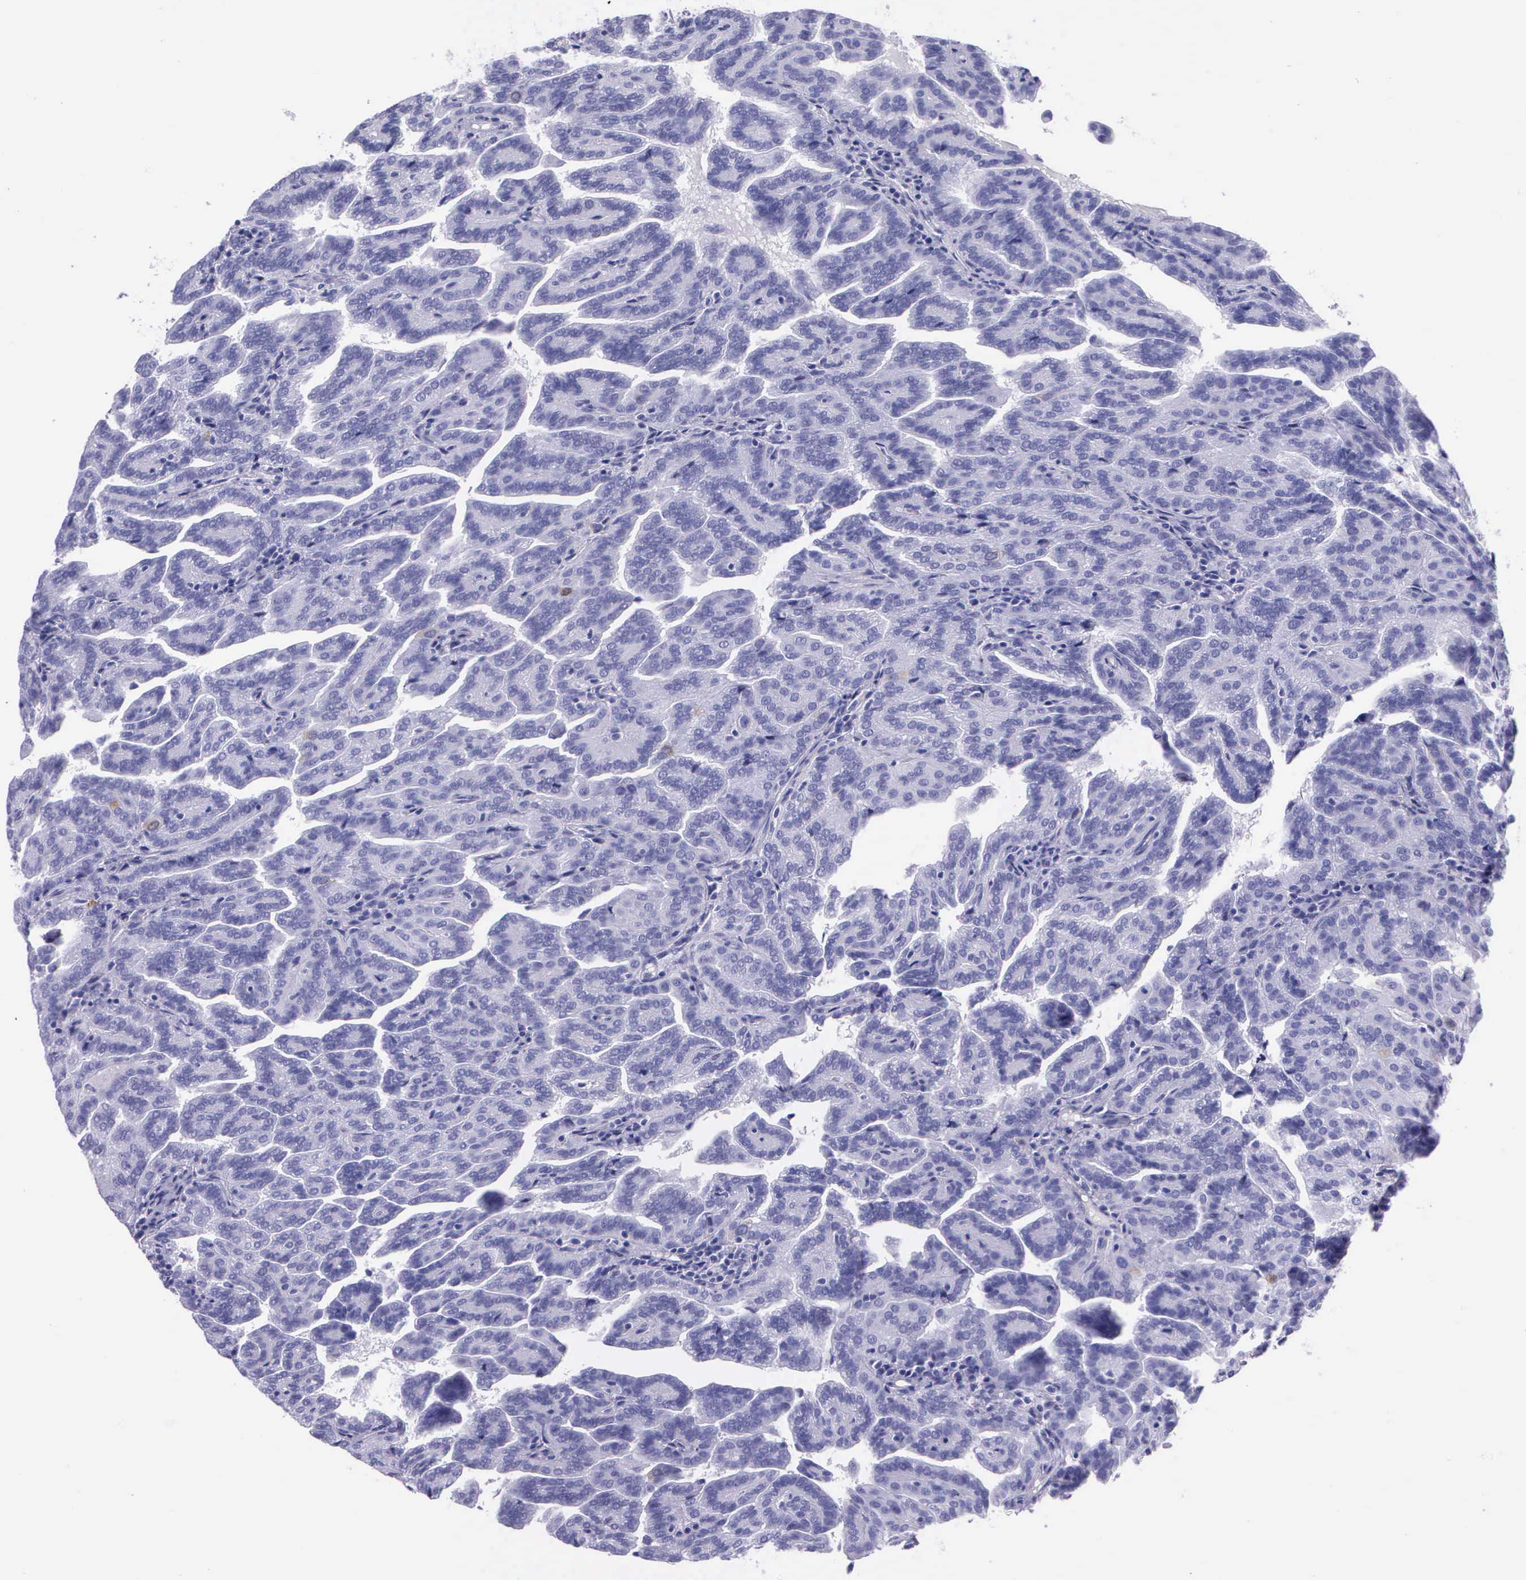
{"staining": {"intensity": "negative", "quantity": "none", "location": "none"}, "tissue": "renal cancer", "cell_type": "Tumor cells", "image_type": "cancer", "snomed": [{"axis": "morphology", "description": "Adenocarcinoma, NOS"}, {"axis": "topography", "description": "Kidney"}], "caption": "IHC image of human renal adenocarcinoma stained for a protein (brown), which shows no positivity in tumor cells. Brightfield microscopy of immunohistochemistry (IHC) stained with DAB (3,3'-diaminobenzidine) (brown) and hematoxylin (blue), captured at high magnification.", "gene": "CCNB1", "patient": {"sex": "male", "age": 61}}